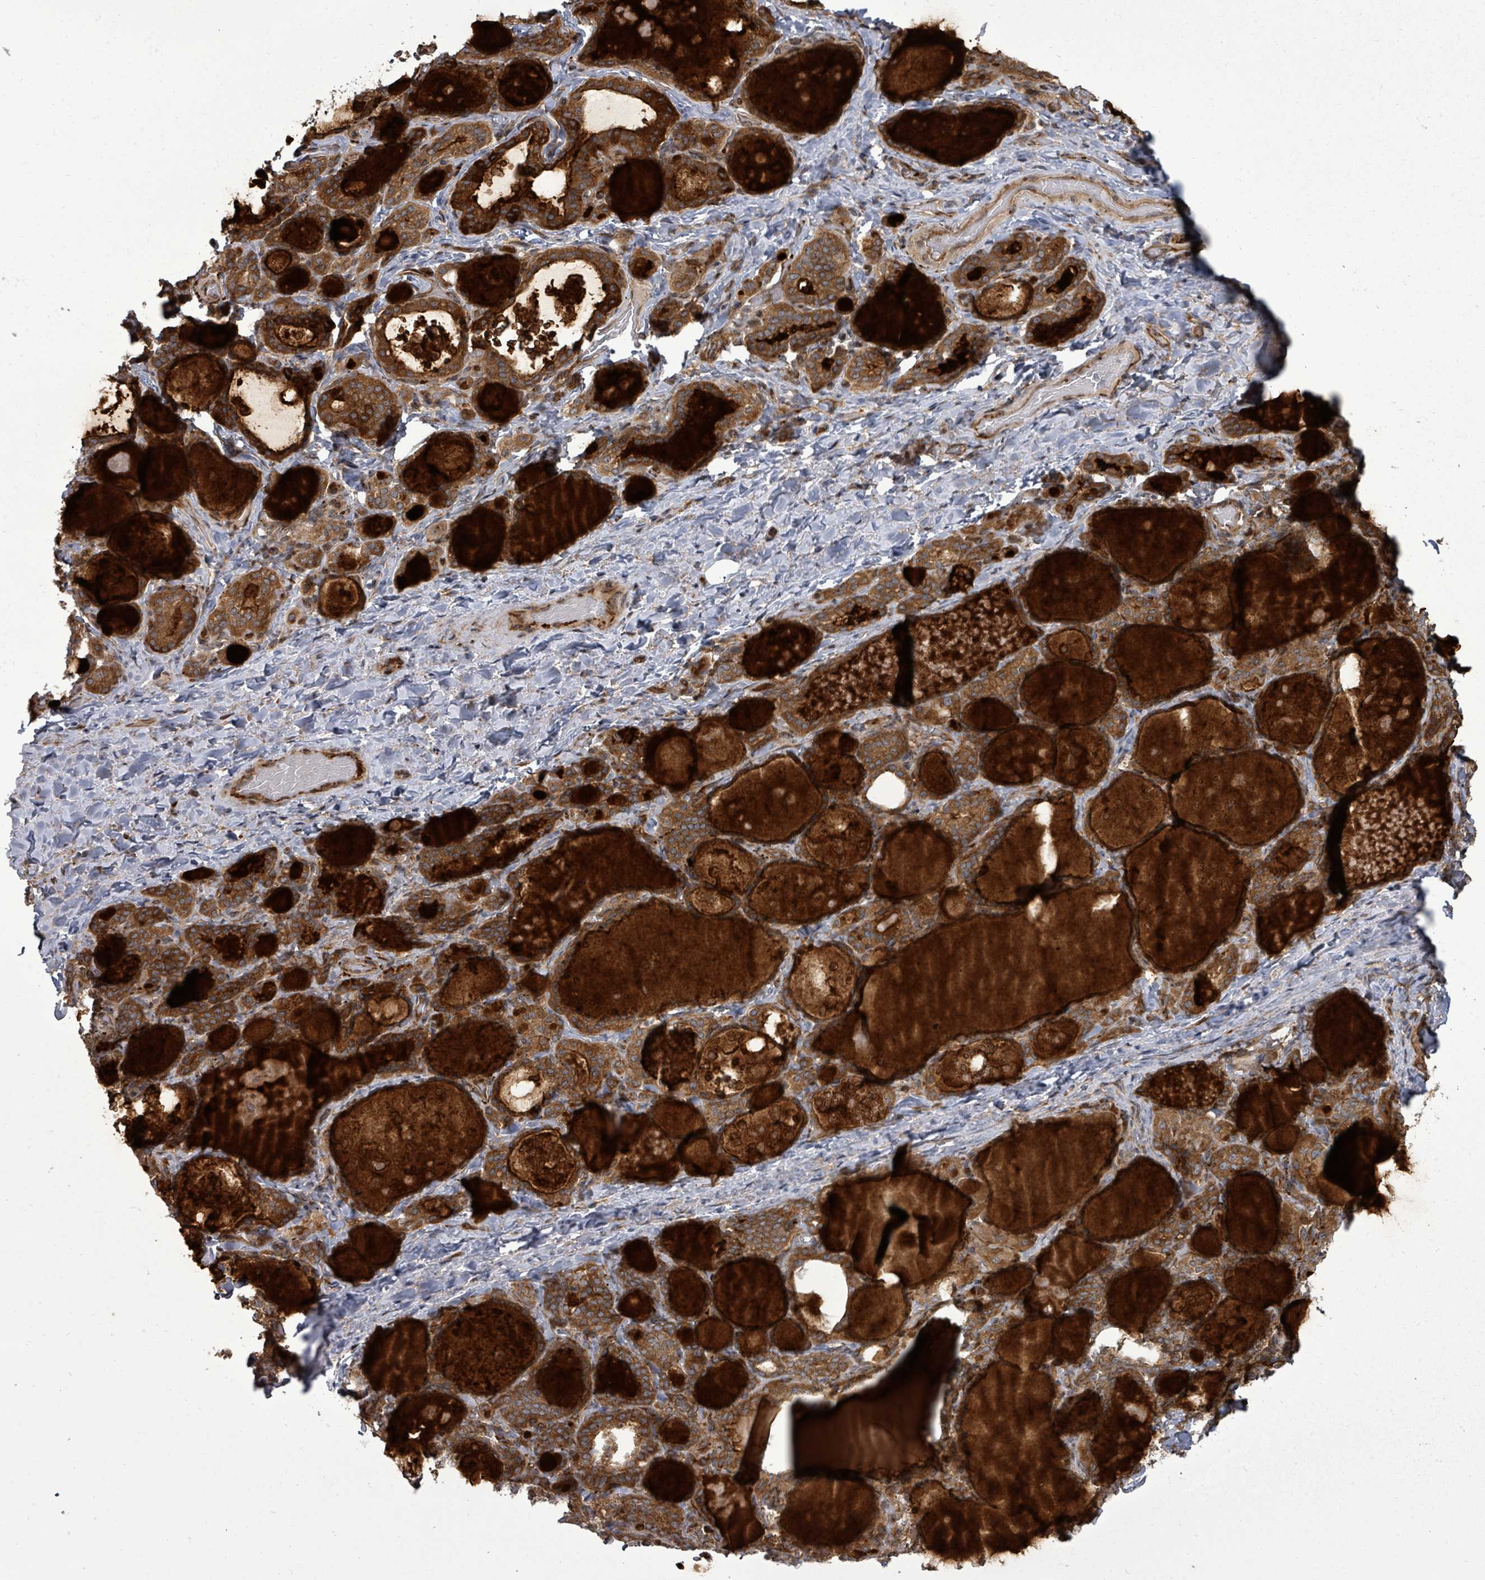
{"staining": {"intensity": "strong", "quantity": ">75%", "location": "cytoplasmic/membranous"}, "tissue": "thyroid gland", "cell_type": "Glandular cells", "image_type": "normal", "snomed": [{"axis": "morphology", "description": "Normal tissue, NOS"}, {"axis": "topography", "description": "Thyroid gland"}], "caption": "An immunohistochemistry (IHC) photomicrograph of normal tissue is shown. Protein staining in brown highlights strong cytoplasmic/membranous positivity in thyroid gland within glandular cells.", "gene": "EIF3CL", "patient": {"sex": "female", "age": 46}}